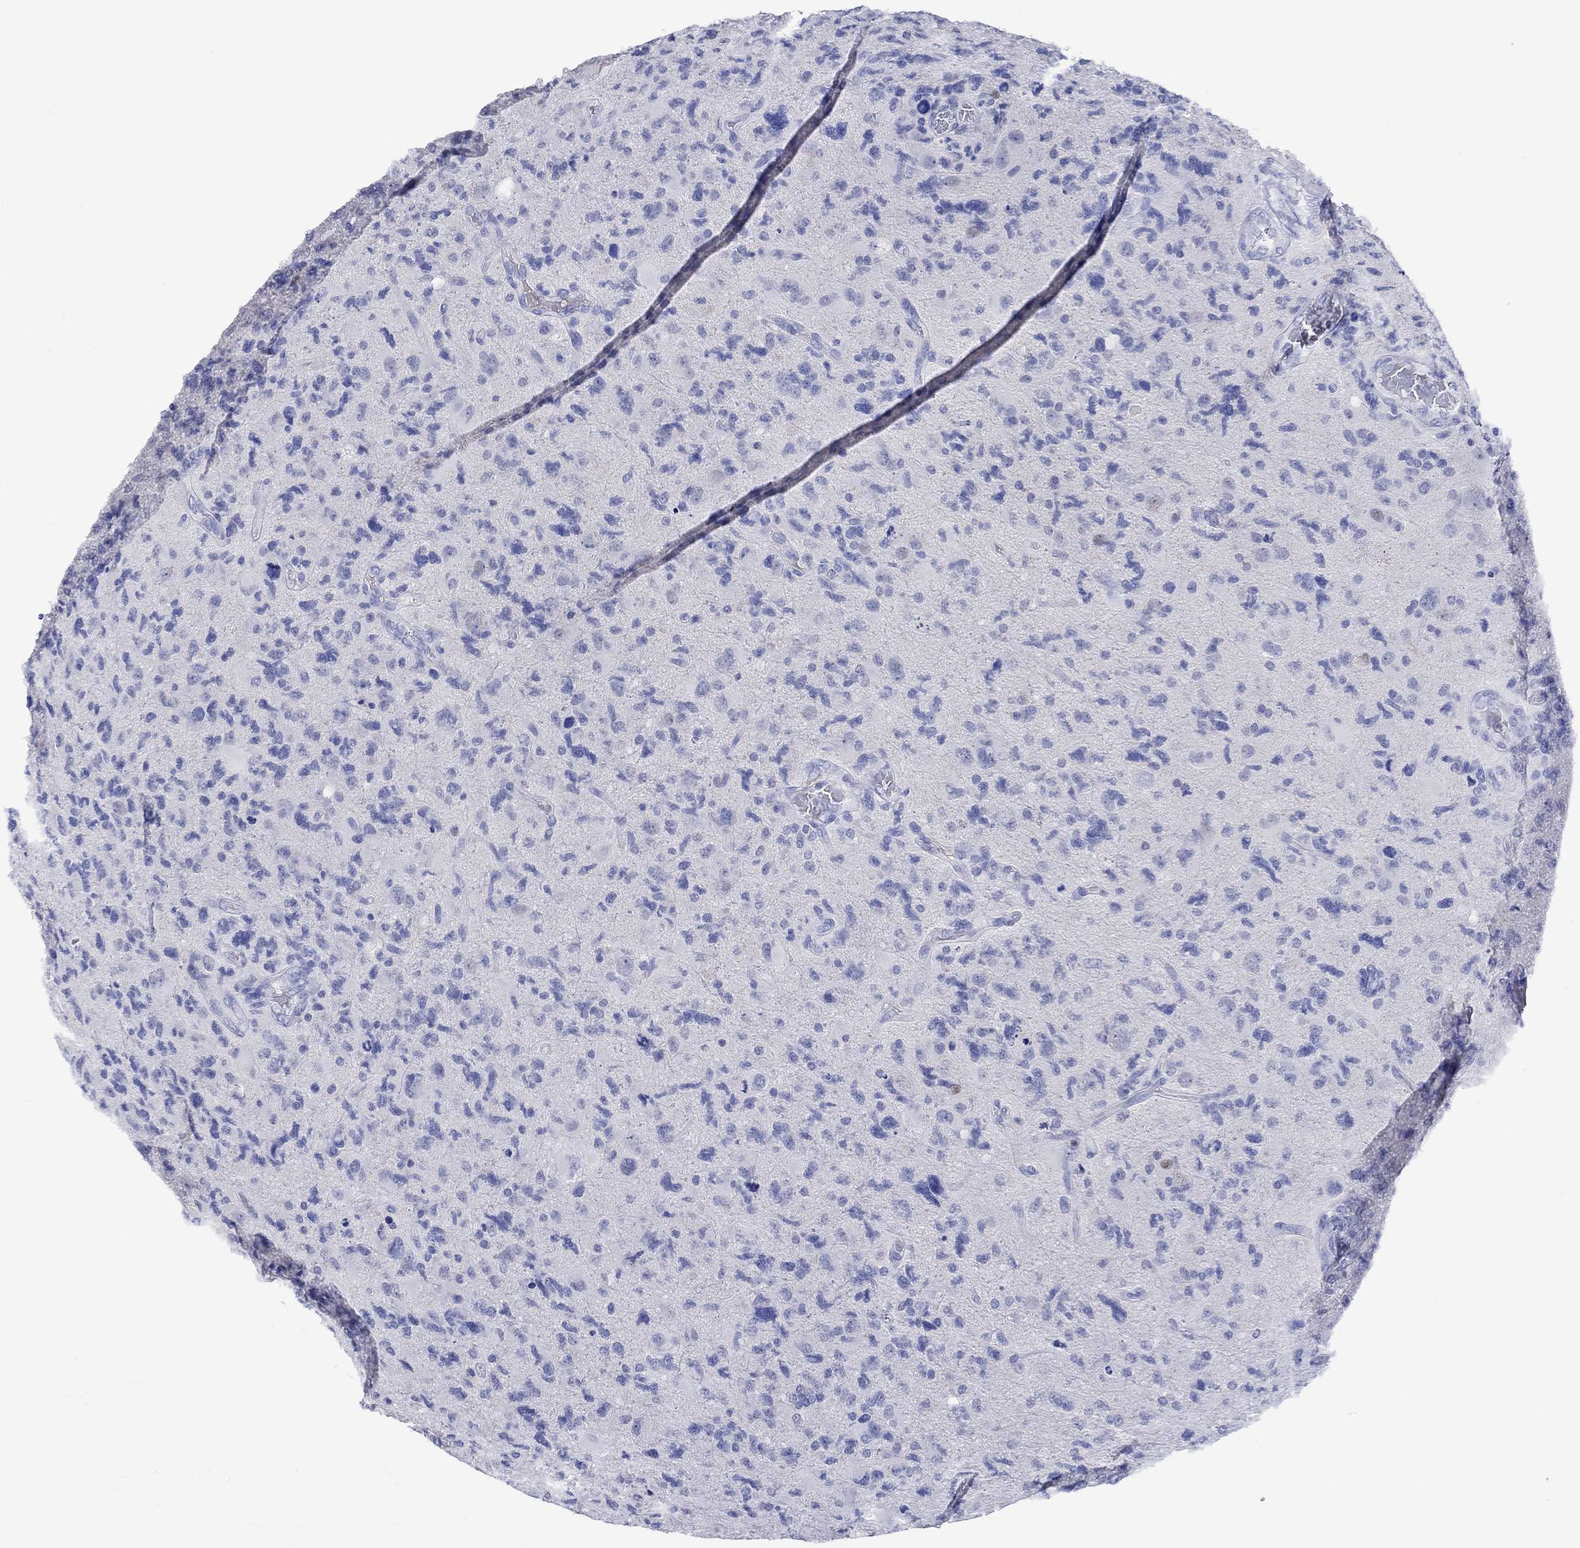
{"staining": {"intensity": "negative", "quantity": "none", "location": "none"}, "tissue": "glioma", "cell_type": "Tumor cells", "image_type": "cancer", "snomed": [{"axis": "morphology", "description": "Glioma, malignant, High grade"}, {"axis": "topography", "description": "Cerebral cortex"}], "caption": "A histopathology image of human malignant glioma (high-grade) is negative for staining in tumor cells. Nuclei are stained in blue.", "gene": "KLHL35", "patient": {"sex": "male", "age": 70}}